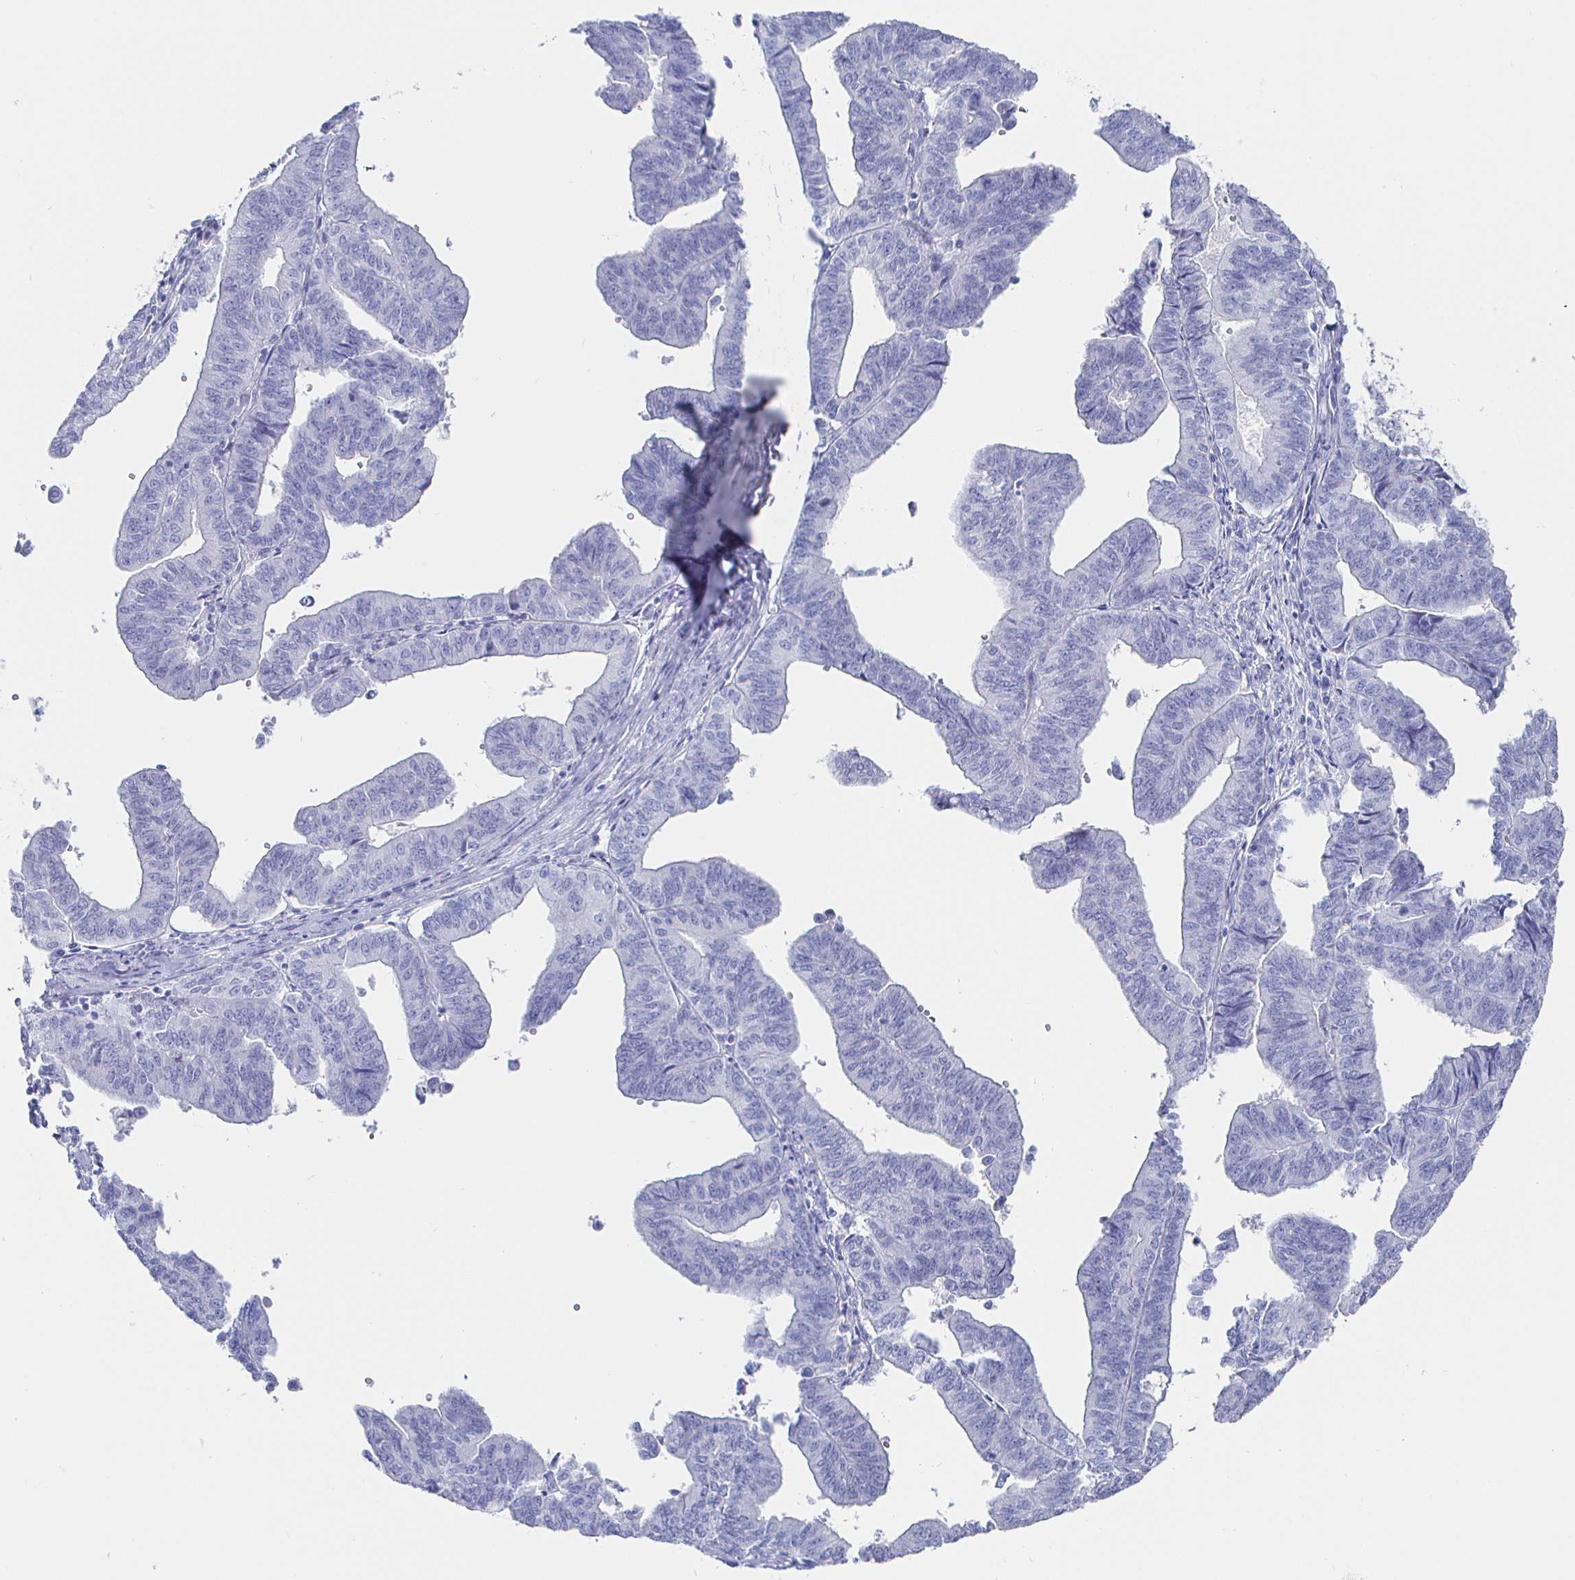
{"staining": {"intensity": "negative", "quantity": "none", "location": "none"}, "tissue": "endometrial cancer", "cell_type": "Tumor cells", "image_type": "cancer", "snomed": [{"axis": "morphology", "description": "Adenocarcinoma, NOS"}, {"axis": "topography", "description": "Endometrium"}], "caption": "DAB (3,3'-diaminobenzidine) immunohistochemical staining of human adenocarcinoma (endometrial) exhibits no significant positivity in tumor cells.", "gene": "CLCA1", "patient": {"sex": "female", "age": 65}}